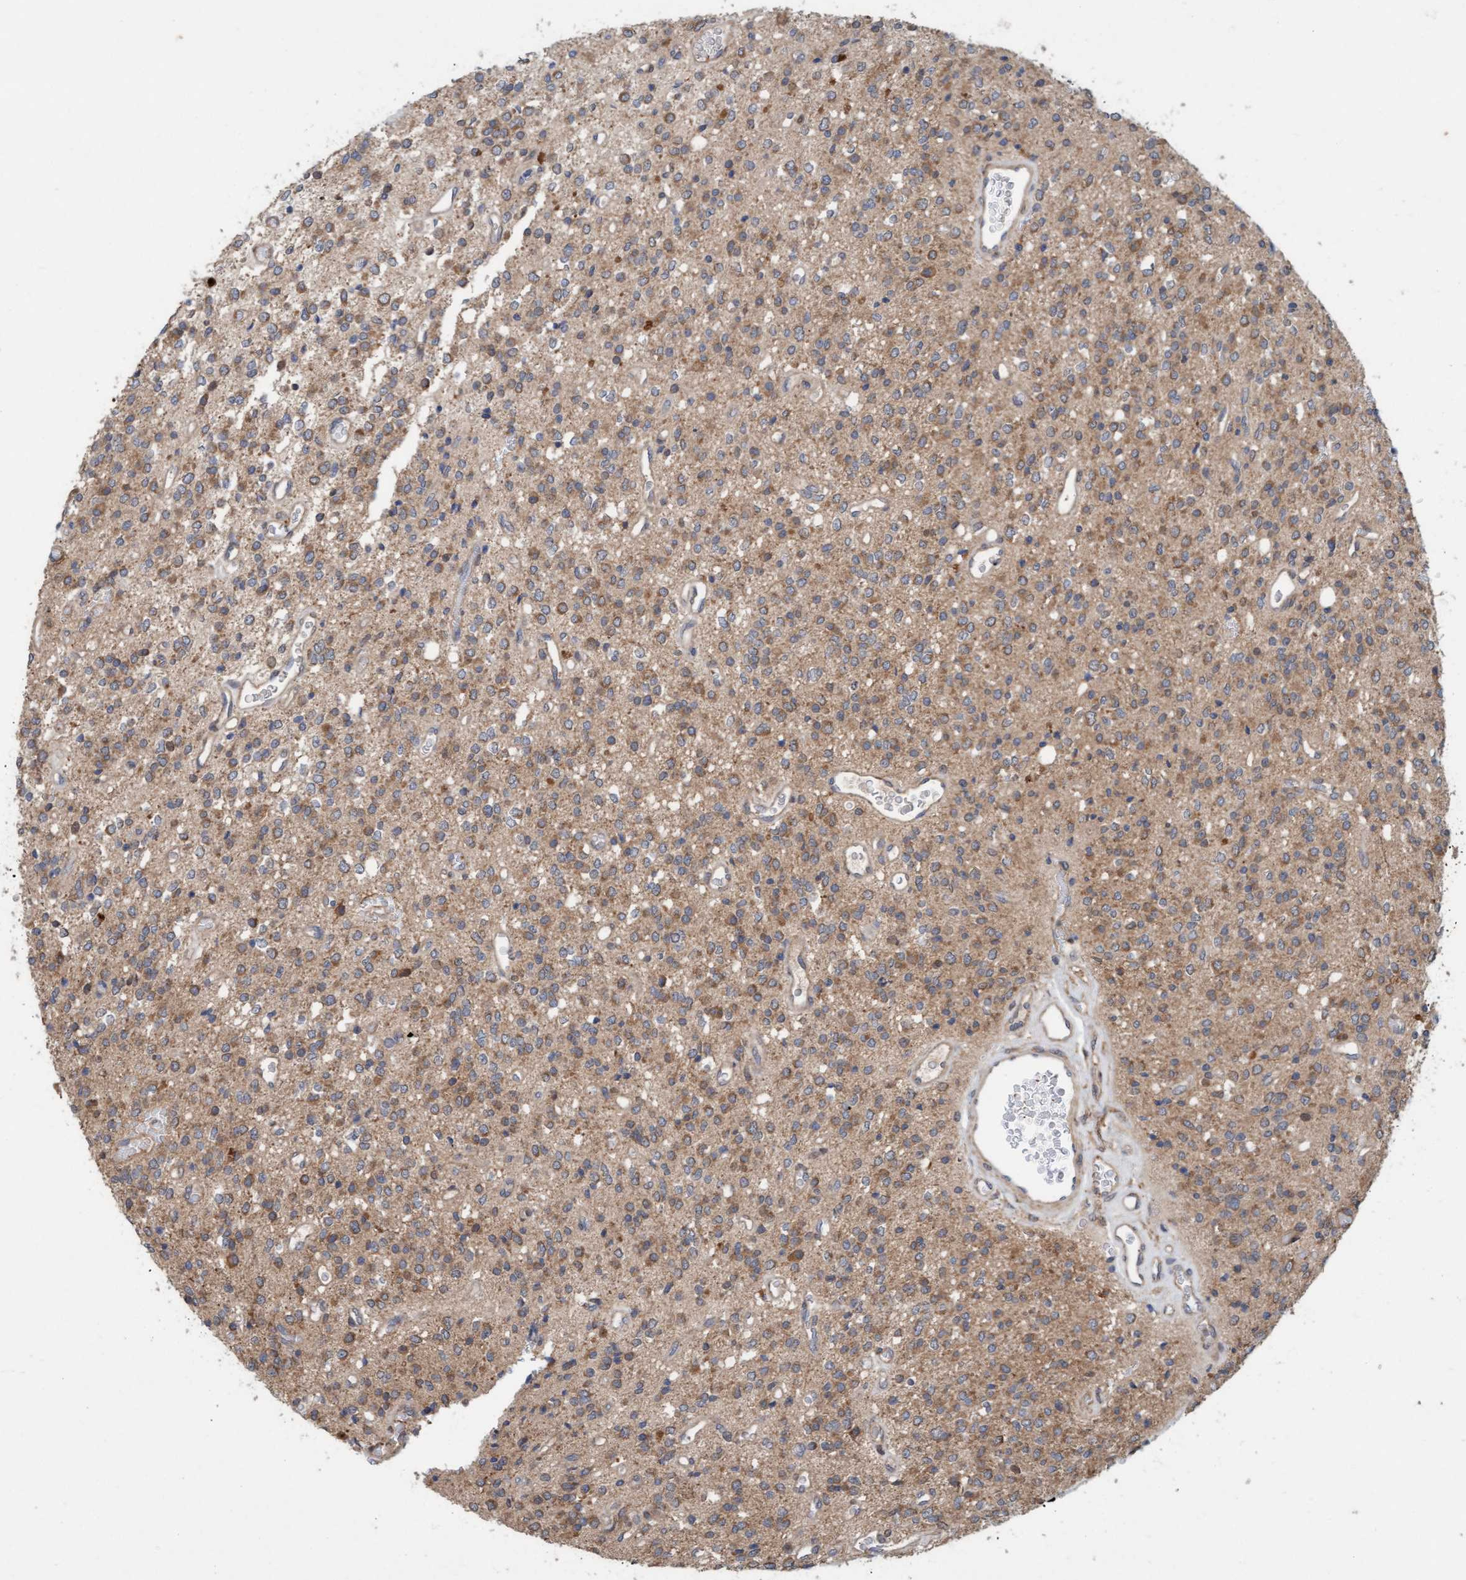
{"staining": {"intensity": "weak", "quantity": ">75%", "location": "cytoplasmic/membranous"}, "tissue": "glioma", "cell_type": "Tumor cells", "image_type": "cancer", "snomed": [{"axis": "morphology", "description": "Glioma, malignant, High grade"}, {"axis": "topography", "description": "Brain"}], "caption": "Weak cytoplasmic/membranous staining is present in about >75% of tumor cells in glioma.", "gene": "MLXIP", "patient": {"sex": "male", "age": 34}}